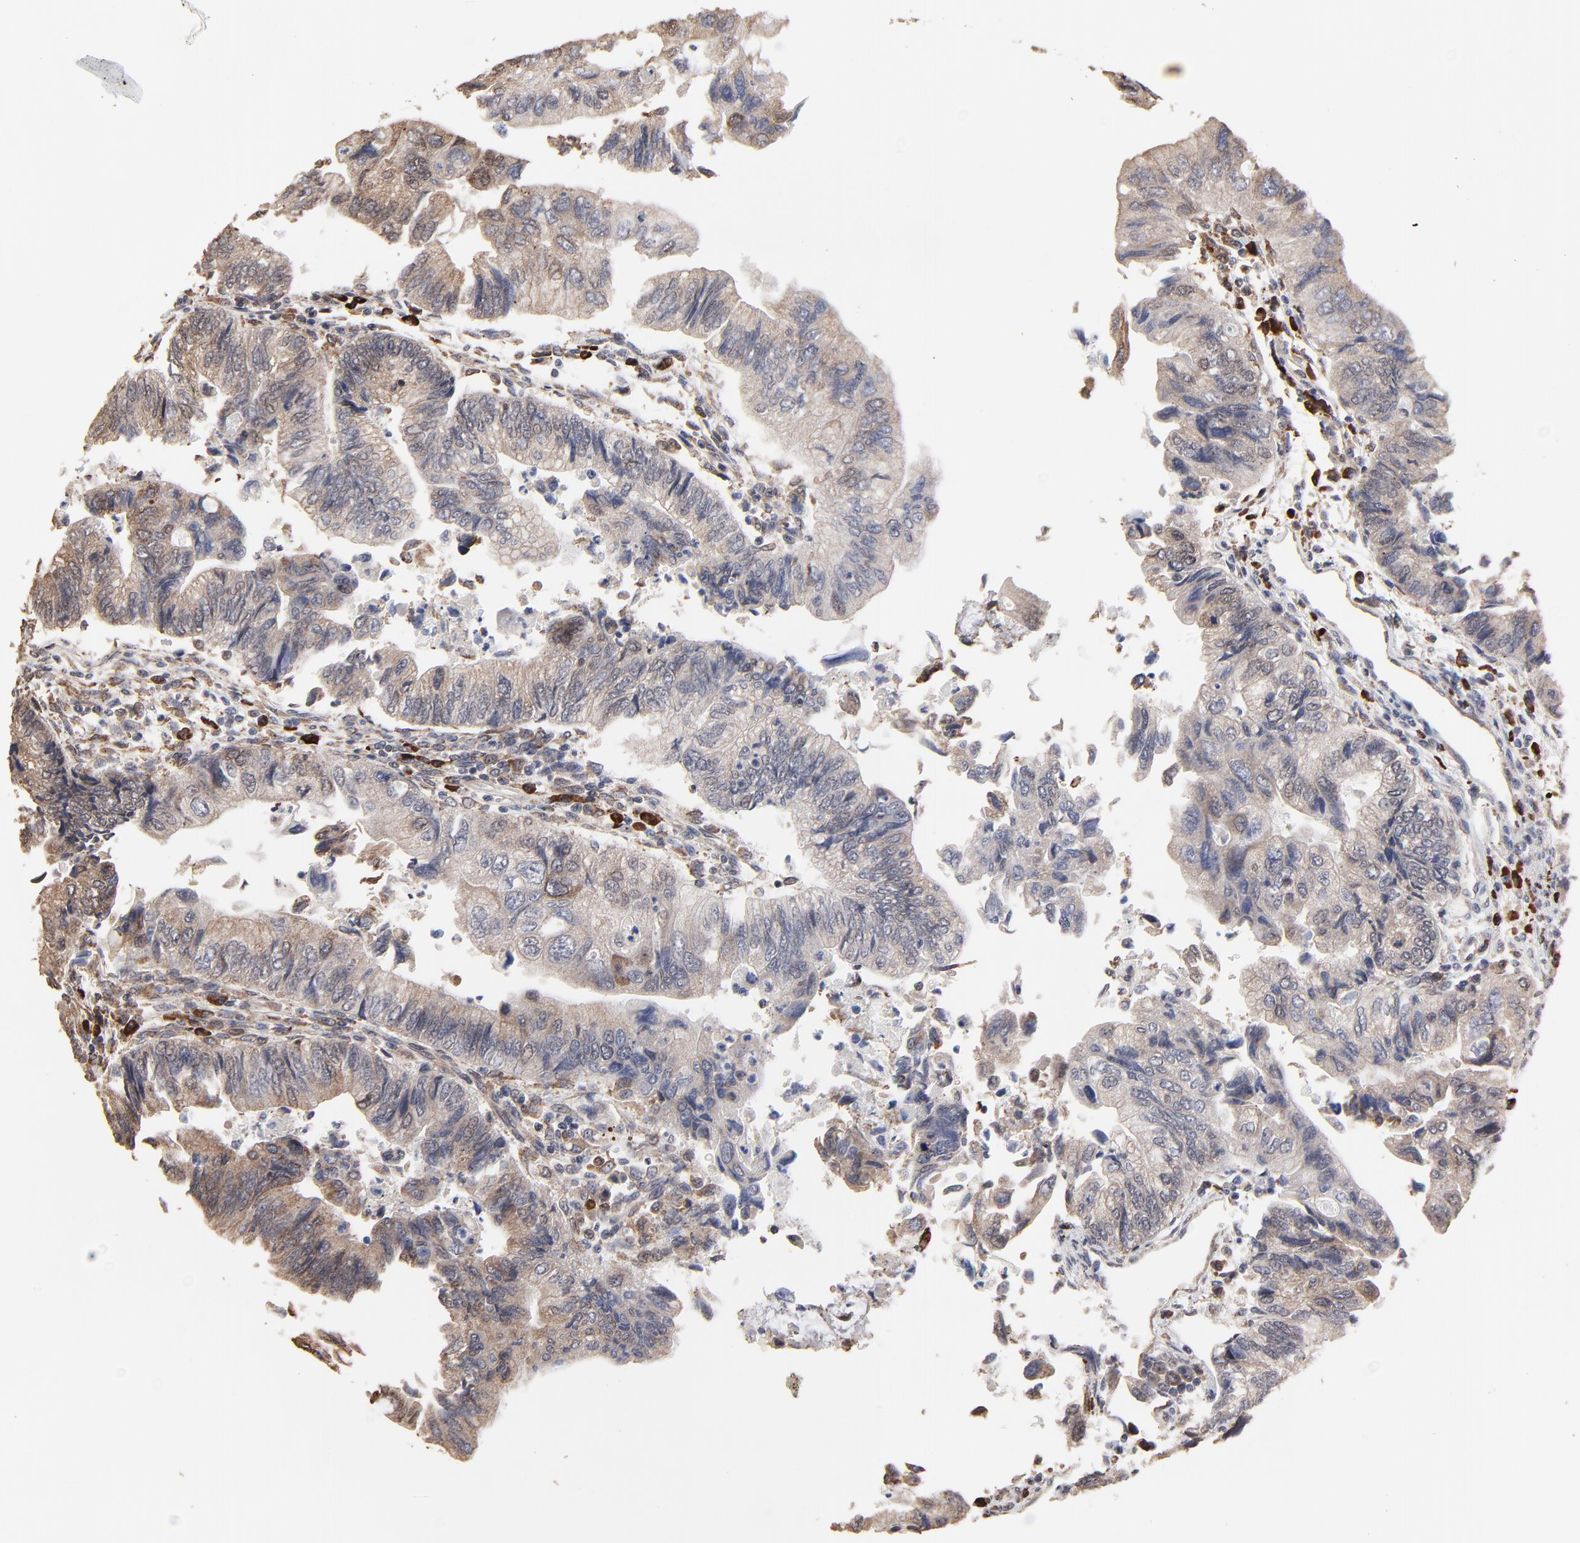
{"staining": {"intensity": "weak", "quantity": "25%-75%", "location": "cytoplasmic/membranous"}, "tissue": "colorectal cancer", "cell_type": "Tumor cells", "image_type": "cancer", "snomed": [{"axis": "morphology", "description": "Adenocarcinoma, NOS"}, {"axis": "topography", "description": "Colon"}], "caption": "This image reveals colorectal adenocarcinoma stained with IHC to label a protein in brown. The cytoplasmic/membranous of tumor cells show weak positivity for the protein. Nuclei are counter-stained blue.", "gene": "CHM", "patient": {"sex": "female", "age": 11}}